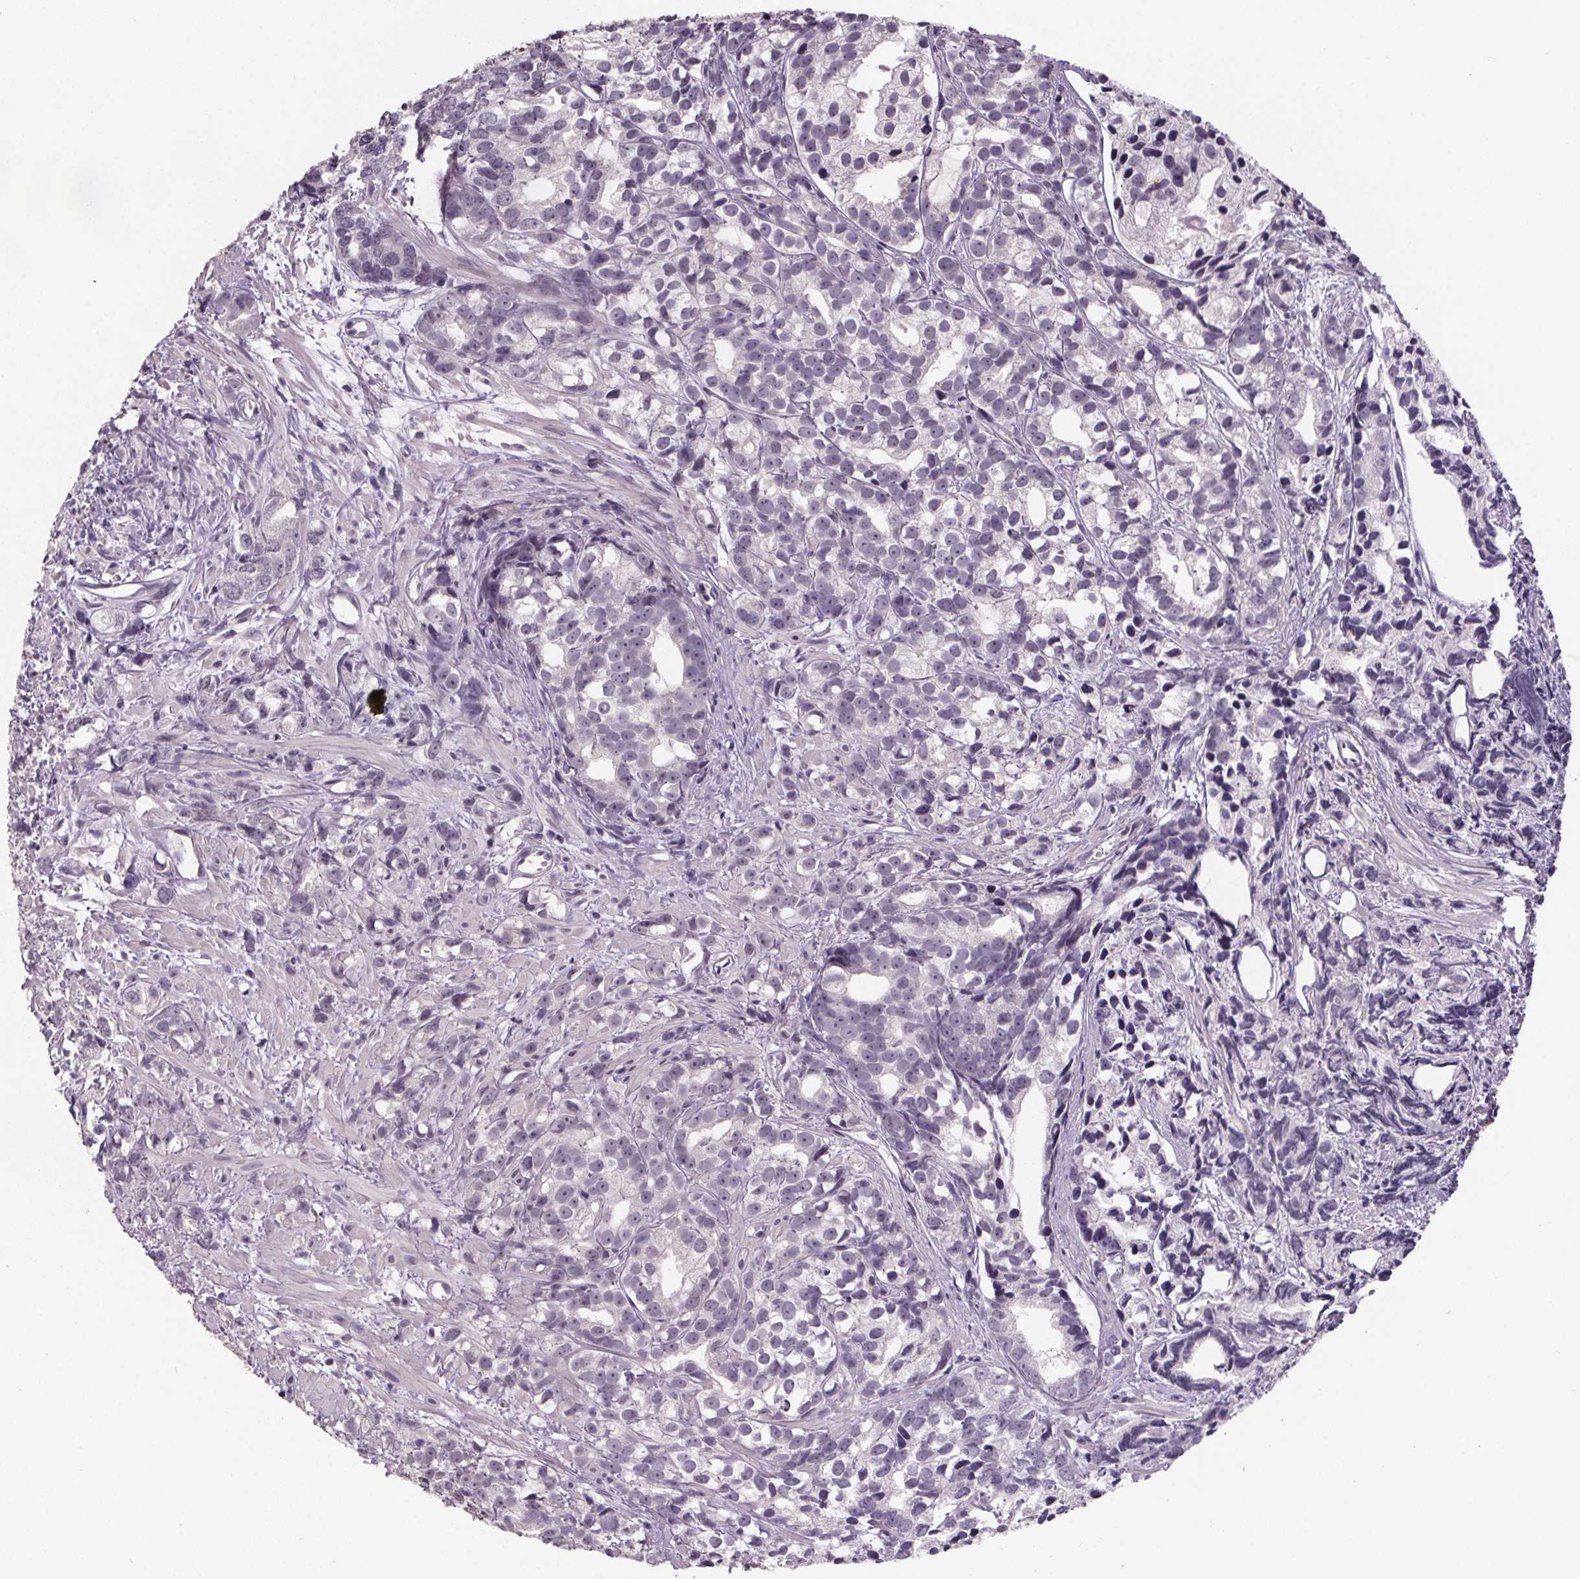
{"staining": {"intensity": "negative", "quantity": "none", "location": "none"}, "tissue": "prostate cancer", "cell_type": "Tumor cells", "image_type": "cancer", "snomed": [{"axis": "morphology", "description": "Adenocarcinoma, High grade"}, {"axis": "topography", "description": "Prostate"}], "caption": "The histopathology image exhibits no significant expression in tumor cells of prostate cancer (adenocarcinoma (high-grade)). (DAB immunohistochemistry with hematoxylin counter stain).", "gene": "NKX6-1", "patient": {"sex": "male", "age": 79}}